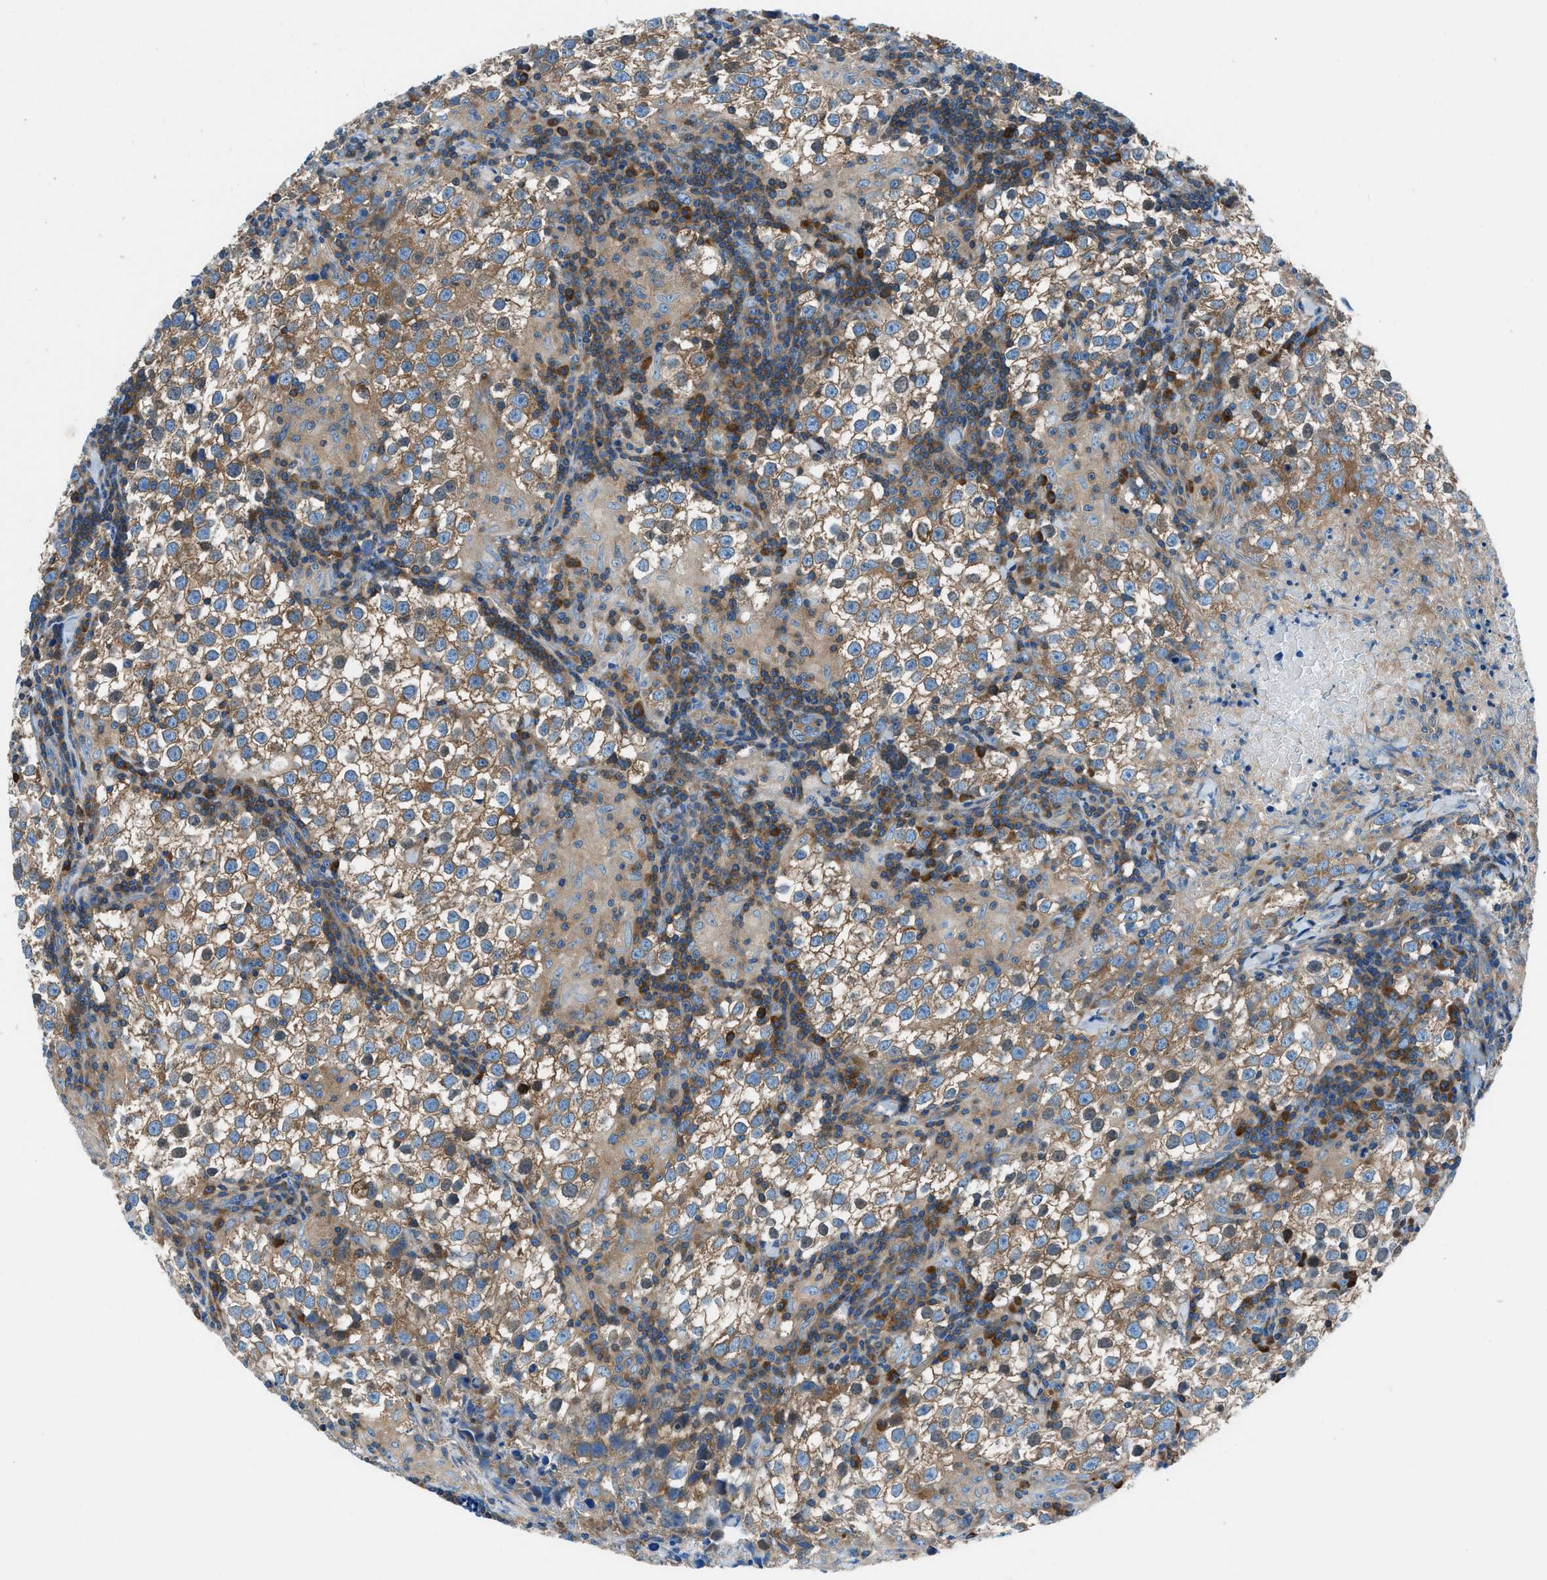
{"staining": {"intensity": "moderate", "quantity": ">75%", "location": "cytoplasmic/membranous"}, "tissue": "testis cancer", "cell_type": "Tumor cells", "image_type": "cancer", "snomed": [{"axis": "morphology", "description": "Seminoma, NOS"}, {"axis": "morphology", "description": "Carcinoma, Embryonal, NOS"}, {"axis": "topography", "description": "Testis"}], "caption": "A medium amount of moderate cytoplasmic/membranous positivity is present in approximately >75% of tumor cells in testis cancer (embryonal carcinoma) tissue.", "gene": "SARS1", "patient": {"sex": "male", "age": 36}}